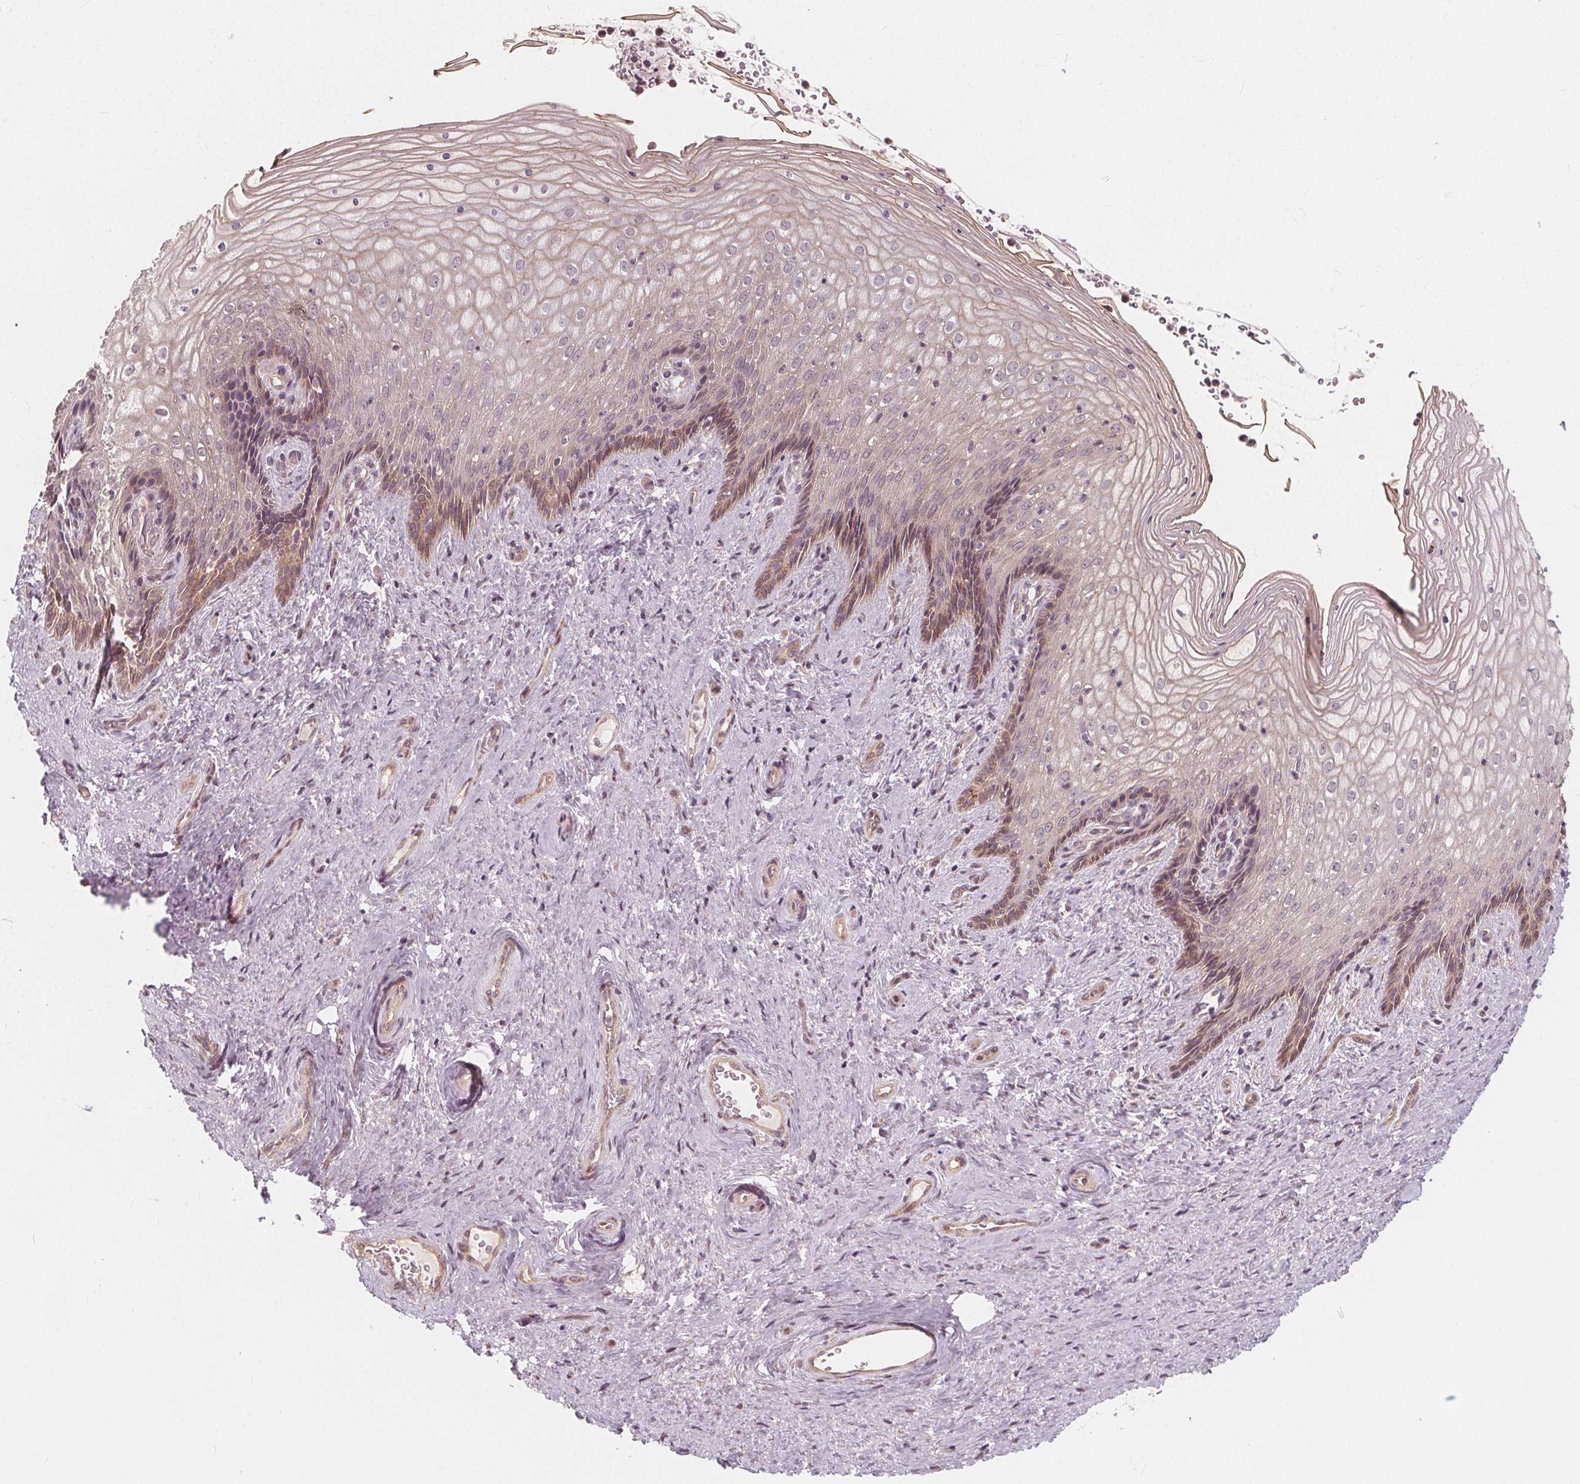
{"staining": {"intensity": "moderate", "quantity": "<25%", "location": "cytoplasmic/membranous"}, "tissue": "vagina", "cell_type": "Squamous epithelial cells", "image_type": "normal", "snomed": [{"axis": "morphology", "description": "Normal tissue, NOS"}, {"axis": "topography", "description": "Vagina"}], "caption": "Squamous epithelial cells exhibit low levels of moderate cytoplasmic/membranous positivity in about <25% of cells in benign human vagina.", "gene": "SNX12", "patient": {"sex": "female", "age": 45}}